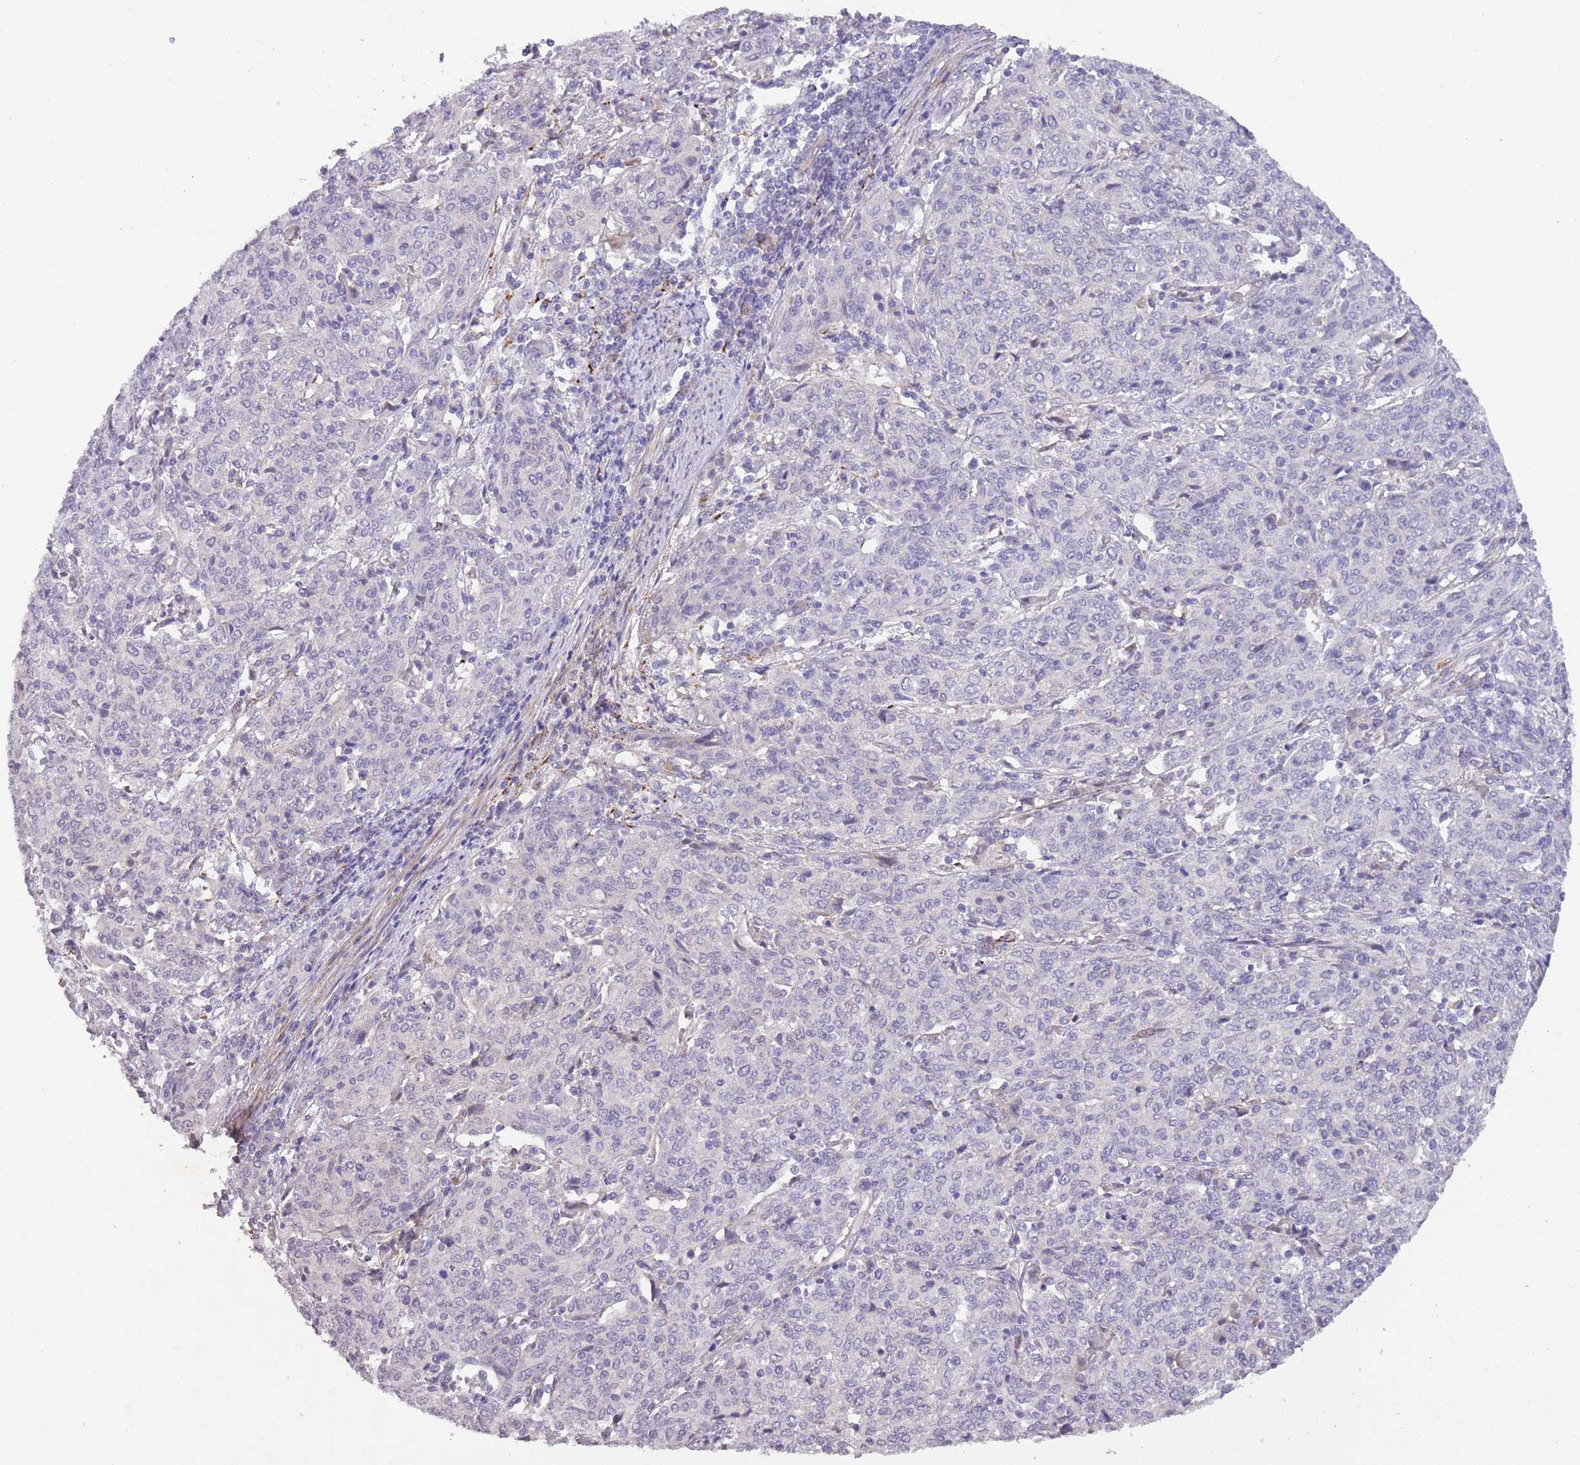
{"staining": {"intensity": "negative", "quantity": "none", "location": "none"}, "tissue": "cervical cancer", "cell_type": "Tumor cells", "image_type": "cancer", "snomed": [{"axis": "morphology", "description": "Squamous cell carcinoma, NOS"}, {"axis": "topography", "description": "Cervix"}], "caption": "There is no significant expression in tumor cells of cervical squamous cell carcinoma. (DAB (3,3'-diaminobenzidine) immunohistochemistry (IHC) with hematoxylin counter stain).", "gene": "ZNF658", "patient": {"sex": "female", "age": 67}}